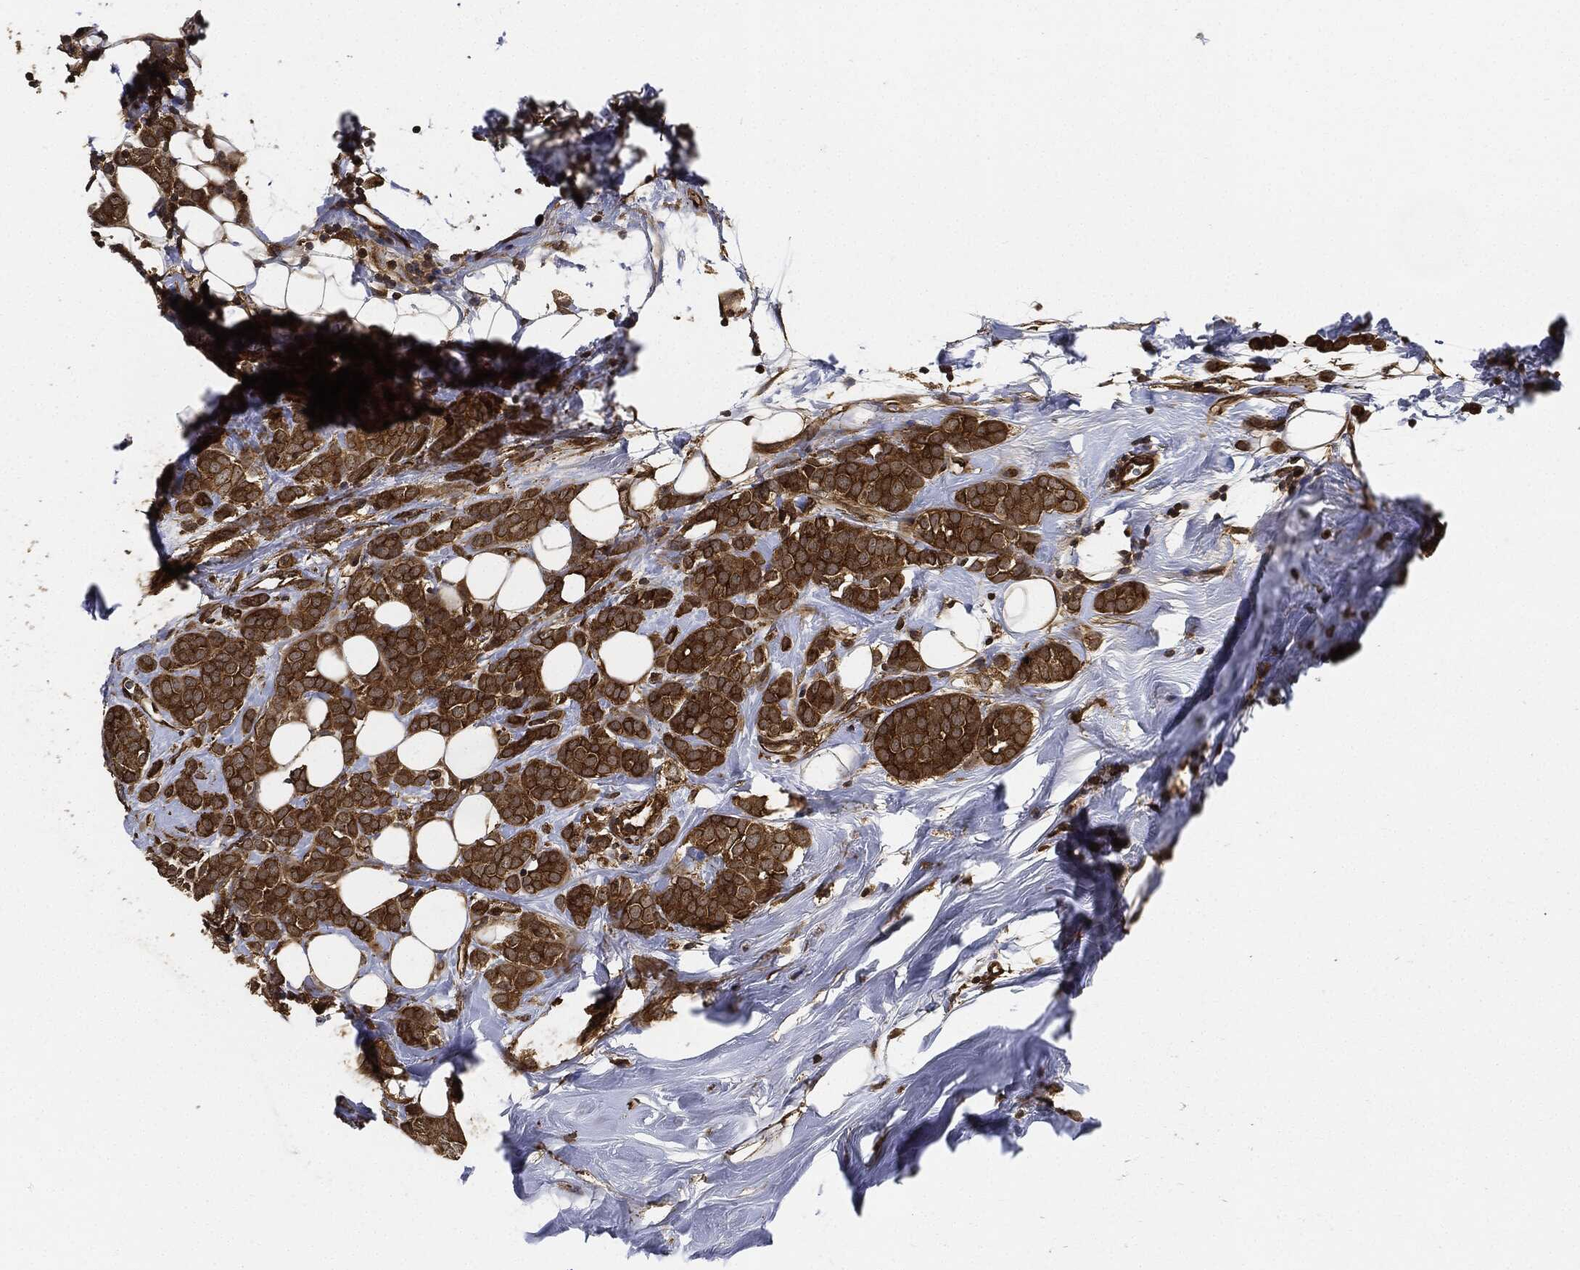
{"staining": {"intensity": "strong", "quantity": ">75%", "location": "cytoplasmic/membranous"}, "tissue": "breast cancer", "cell_type": "Tumor cells", "image_type": "cancer", "snomed": [{"axis": "morphology", "description": "Lobular carcinoma"}, {"axis": "topography", "description": "Breast"}], "caption": "A high amount of strong cytoplasmic/membranous staining is identified in approximately >75% of tumor cells in breast lobular carcinoma tissue.", "gene": "CEP290", "patient": {"sex": "female", "age": 49}}